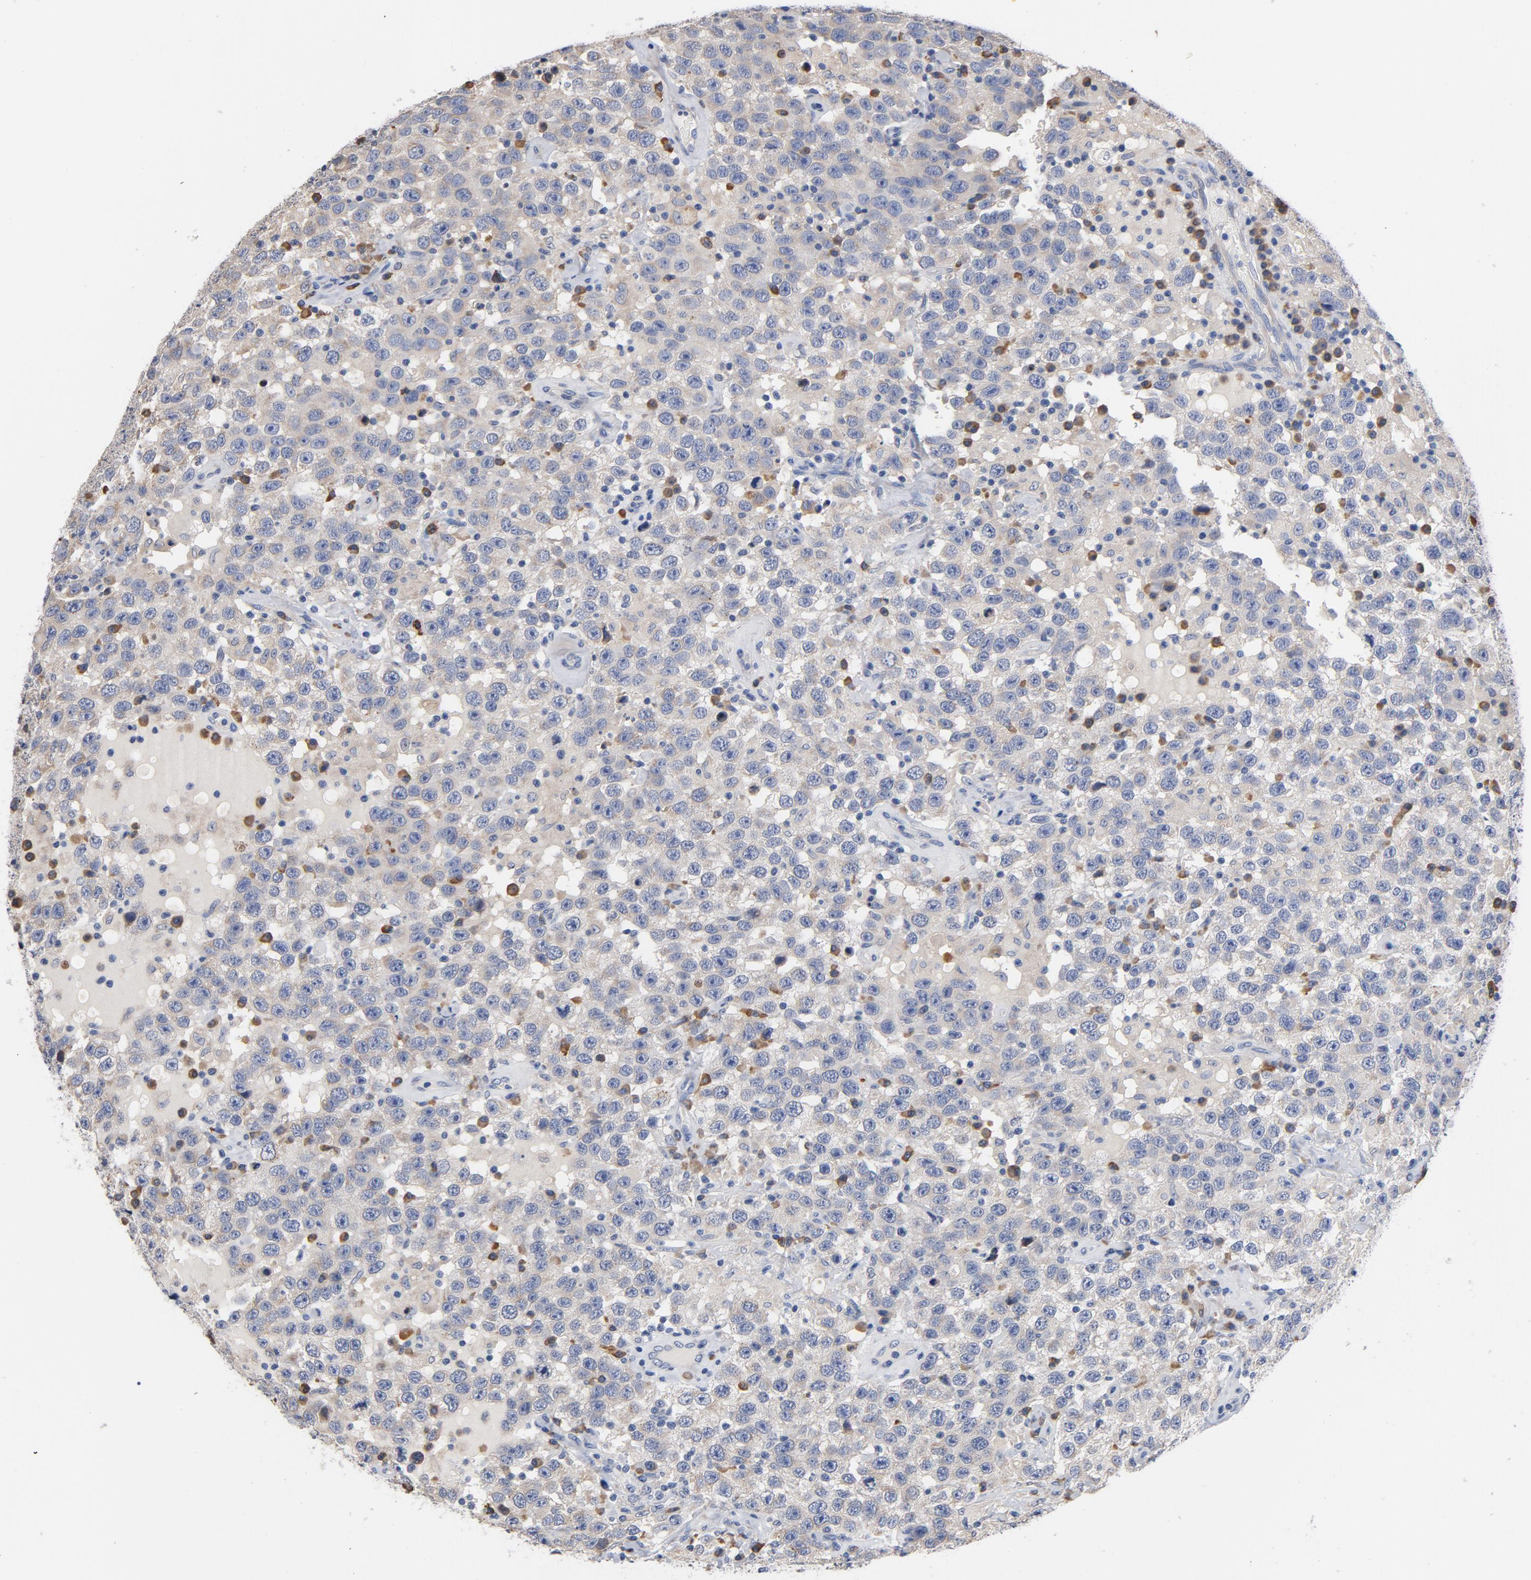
{"staining": {"intensity": "negative", "quantity": "none", "location": "none"}, "tissue": "testis cancer", "cell_type": "Tumor cells", "image_type": "cancer", "snomed": [{"axis": "morphology", "description": "Seminoma, NOS"}, {"axis": "topography", "description": "Testis"}], "caption": "A high-resolution photomicrograph shows IHC staining of testis cancer, which reveals no significant staining in tumor cells.", "gene": "TLR4", "patient": {"sex": "male", "age": 41}}